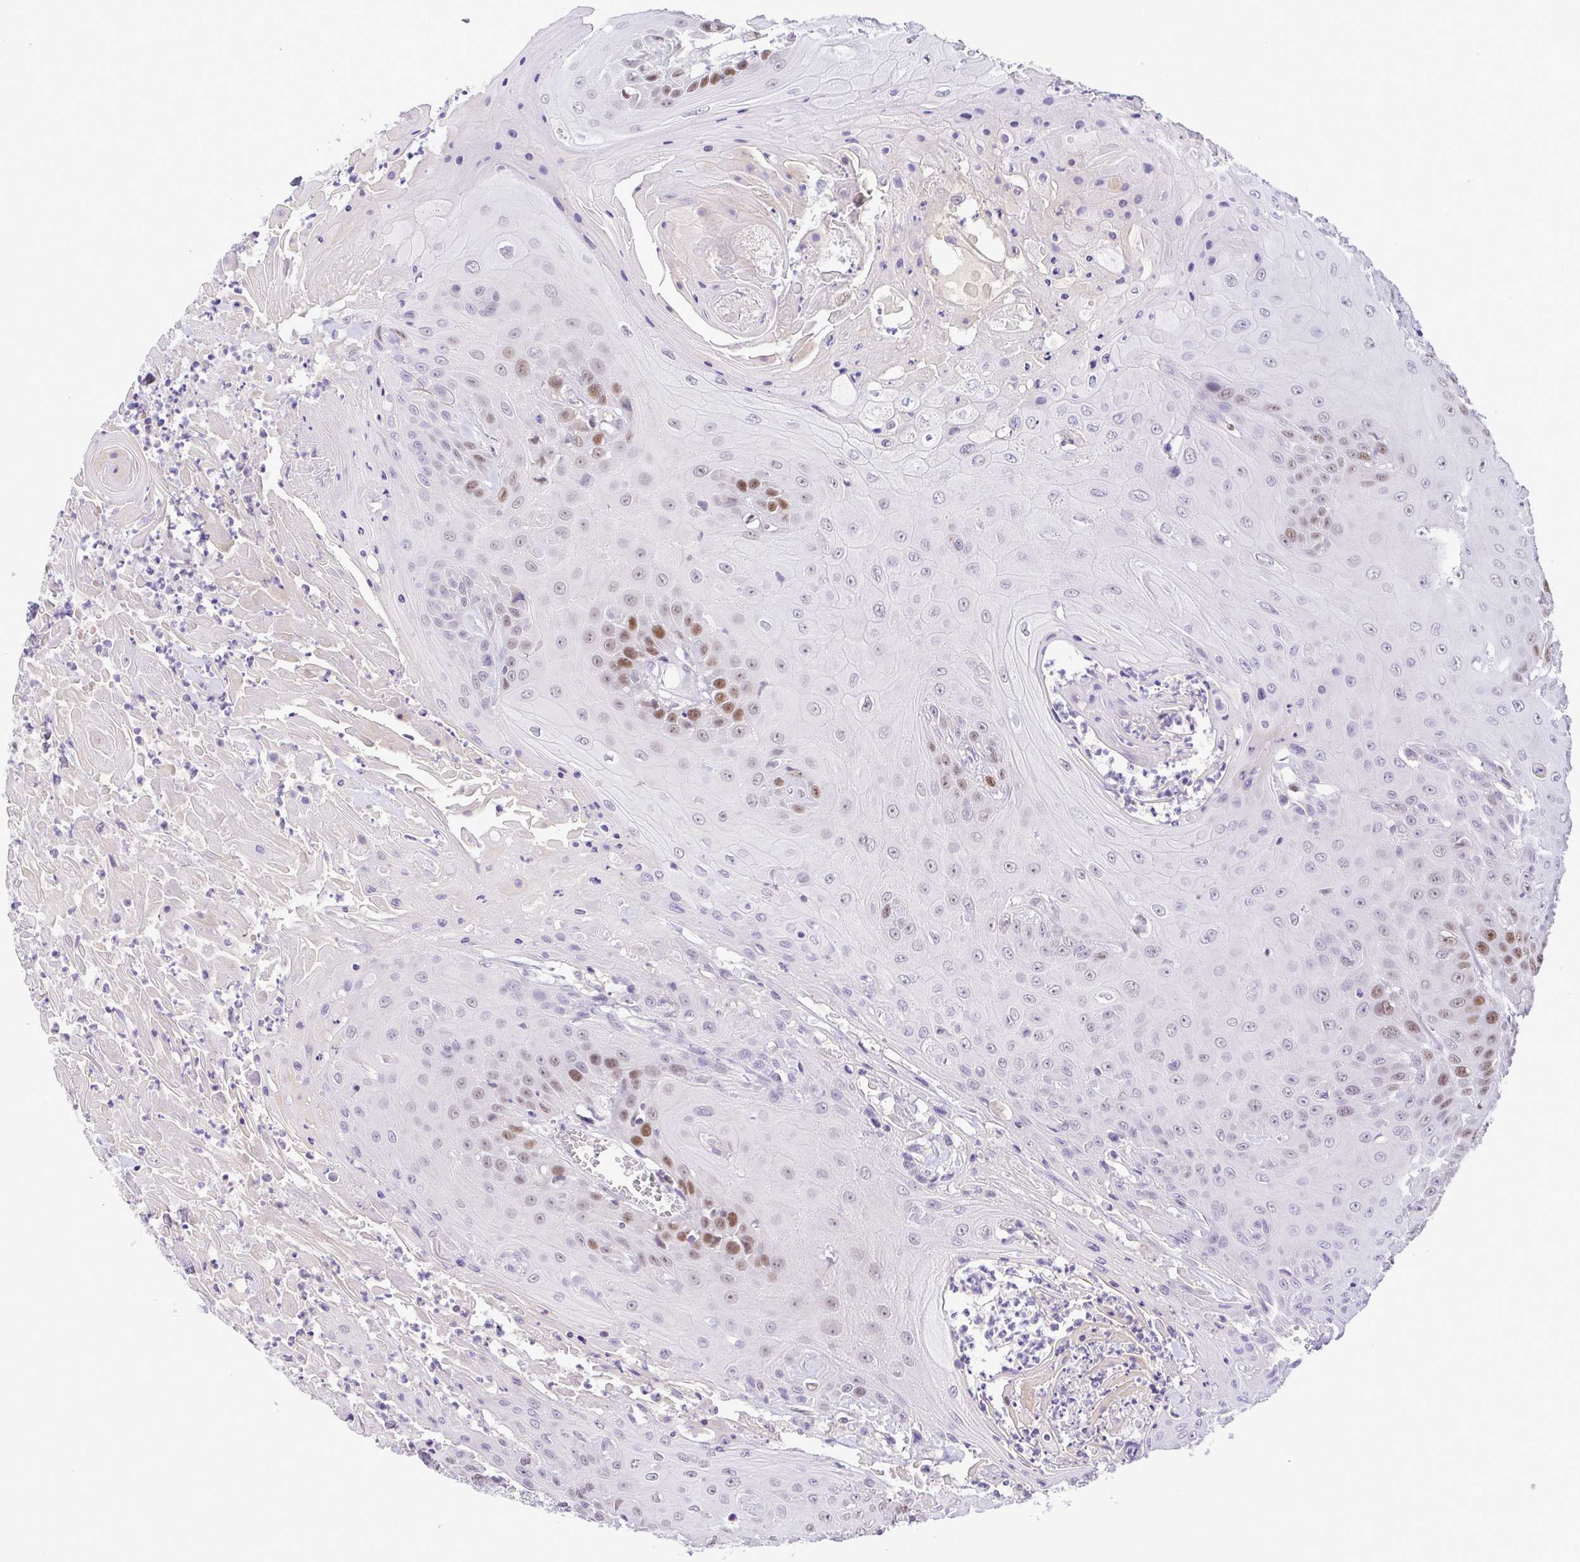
{"staining": {"intensity": "moderate", "quantity": "<25%", "location": "nuclear"}, "tissue": "head and neck cancer", "cell_type": "Tumor cells", "image_type": "cancer", "snomed": [{"axis": "morphology", "description": "Squamous cell carcinoma, NOS"}, {"axis": "topography", "description": "Skin"}, {"axis": "topography", "description": "Head-Neck"}], "caption": "Head and neck cancer (squamous cell carcinoma) tissue reveals moderate nuclear staining in approximately <25% of tumor cells, visualized by immunohistochemistry.", "gene": "TIPIN", "patient": {"sex": "male", "age": 80}}